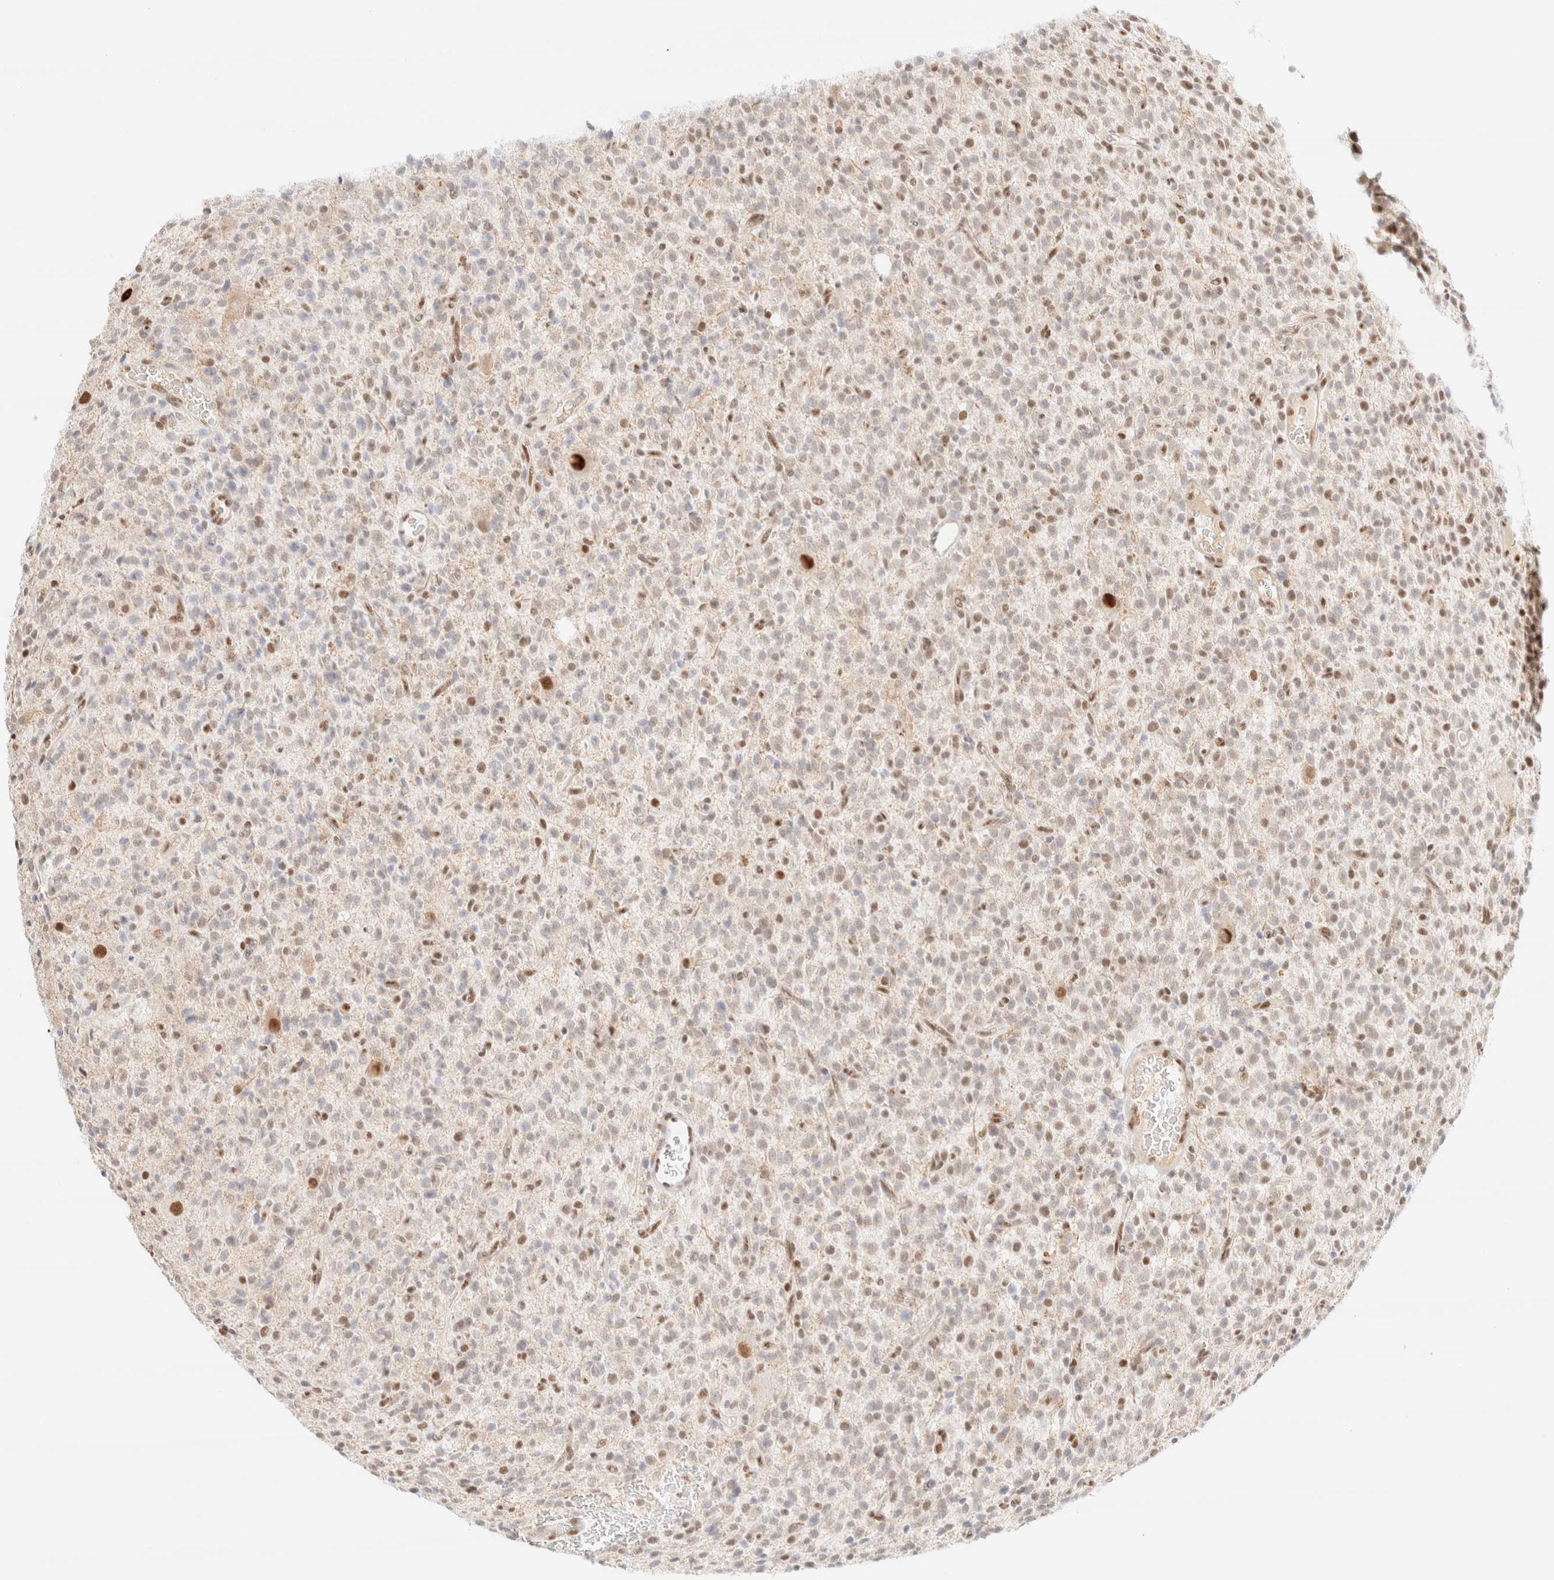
{"staining": {"intensity": "moderate", "quantity": "25%-75%", "location": "nuclear"}, "tissue": "glioma", "cell_type": "Tumor cells", "image_type": "cancer", "snomed": [{"axis": "morphology", "description": "Glioma, malignant, High grade"}, {"axis": "topography", "description": "Brain"}], "caption": "This is an image of immunohistochemistry staining of glioma, which shows moderate positivity in the nuclear of tumor cells.", "gene": "CIC", "patient": {"sex": "male", "age": 34}}